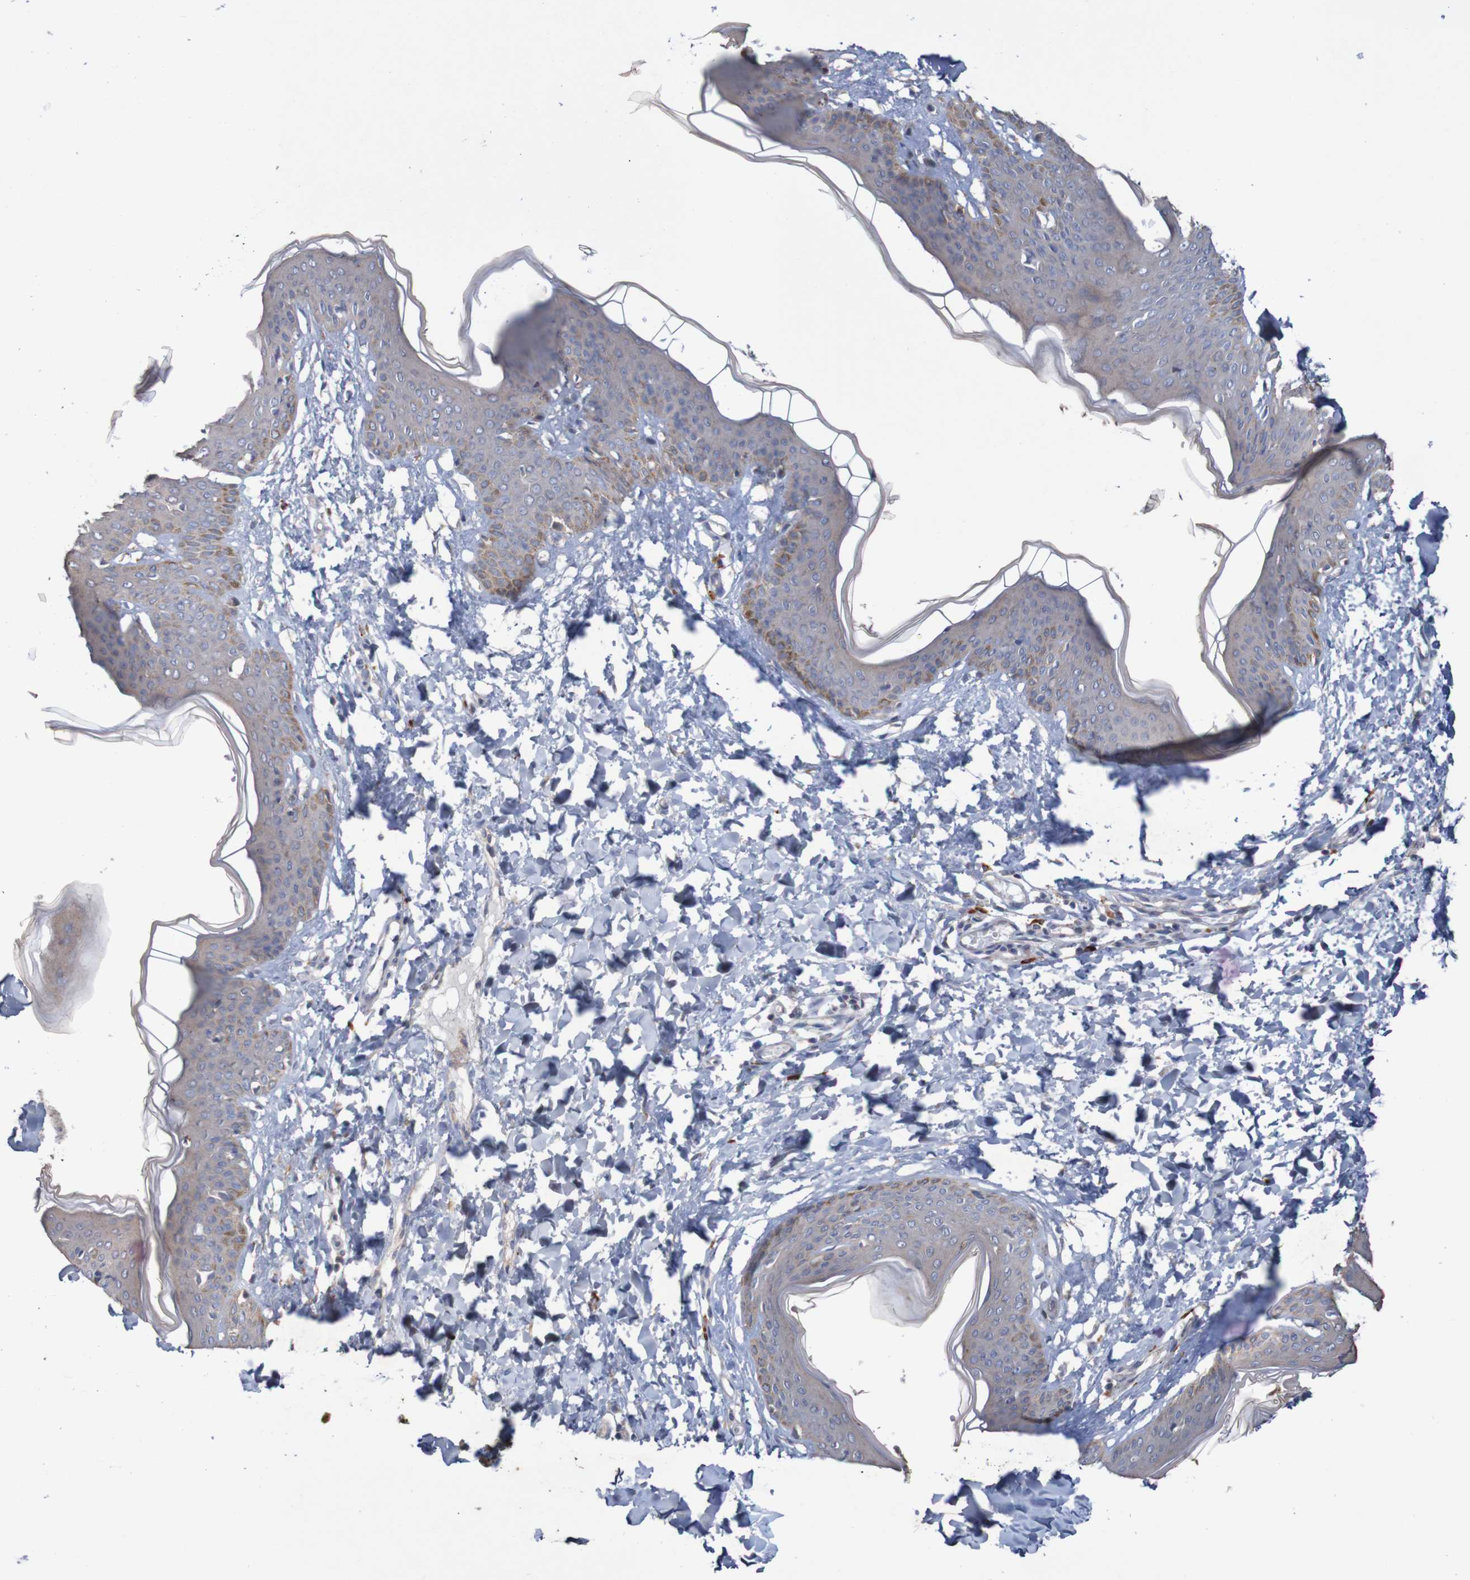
{"staining": {"intensity": "negative", "quantity": "none", "location": "none"}, "tissue": "skin", "cell_type": "Fibroblasts", "image_type": "normal", "snomed": [{"axis": "morphology", "description": "Normal tissue, NOS"}, {"axis": "topography", "description": "Skin"}], "caption": "Skin stained for a protein using immunohistochemistry reveals no expression fibroblasts.", "gene": "ANGPT4", "patient": {"sex": "female", "age": 17}}